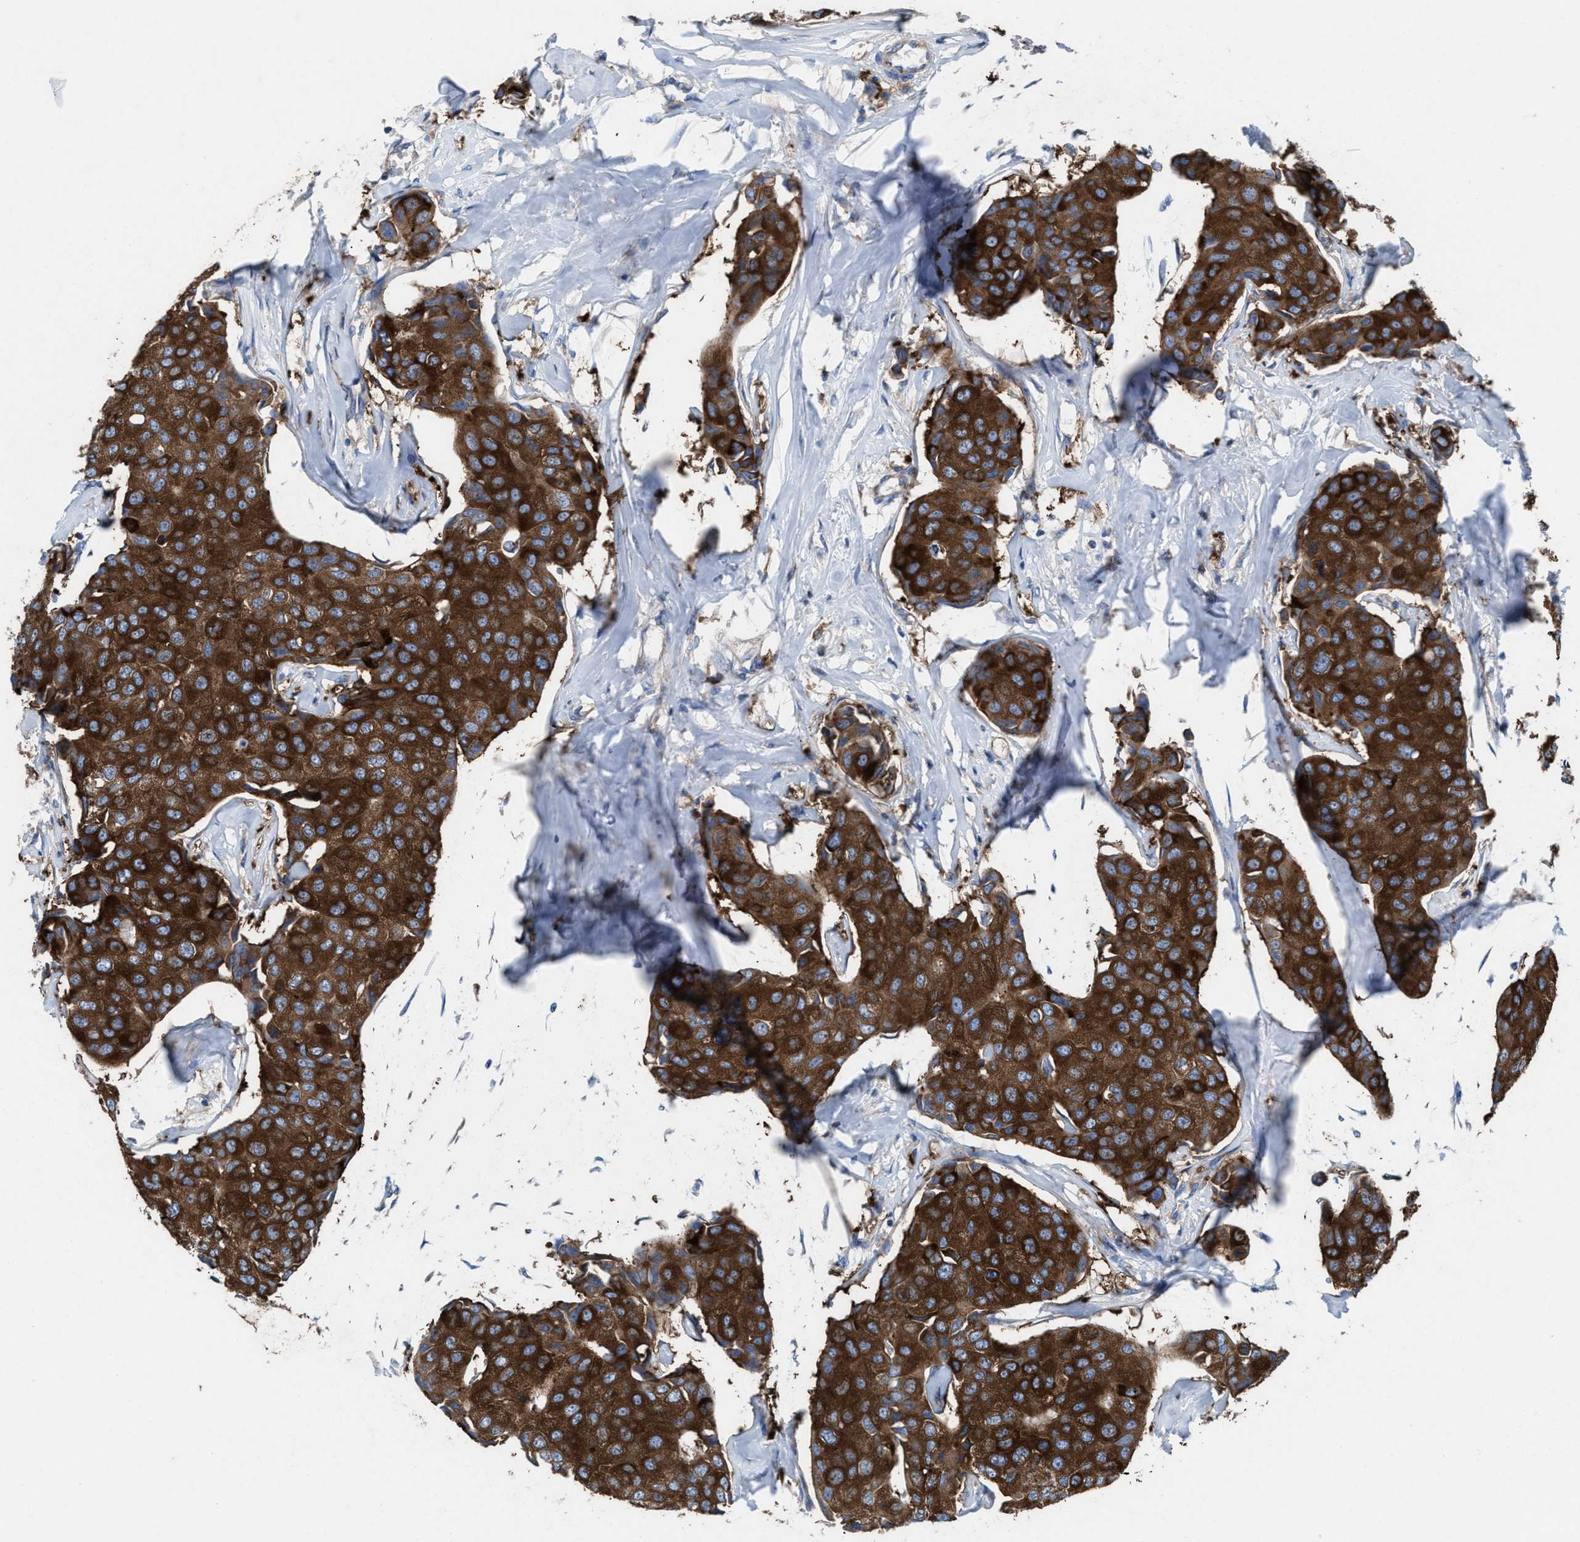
{"staining": {"intensity": "strong", "quantity": ">75%", "location": "cytoplasmic/membranous"}, "tissue": "breast cancer", "cell_type": "Tumor cells", "image_type": "cancer", "snomed": [{"axis": "morphology", "description": "Duct carcinoma"}, {"axis": "topography", "description": "Breast"}], "caption": "Breast cancer (invasive ductal carcinoma) stained for a protein exhibits strong cytoplasmic/membranous positivity in tumor cells.", "gene": "NYAP1", "patient": {"sex": "female", "age": 80}}